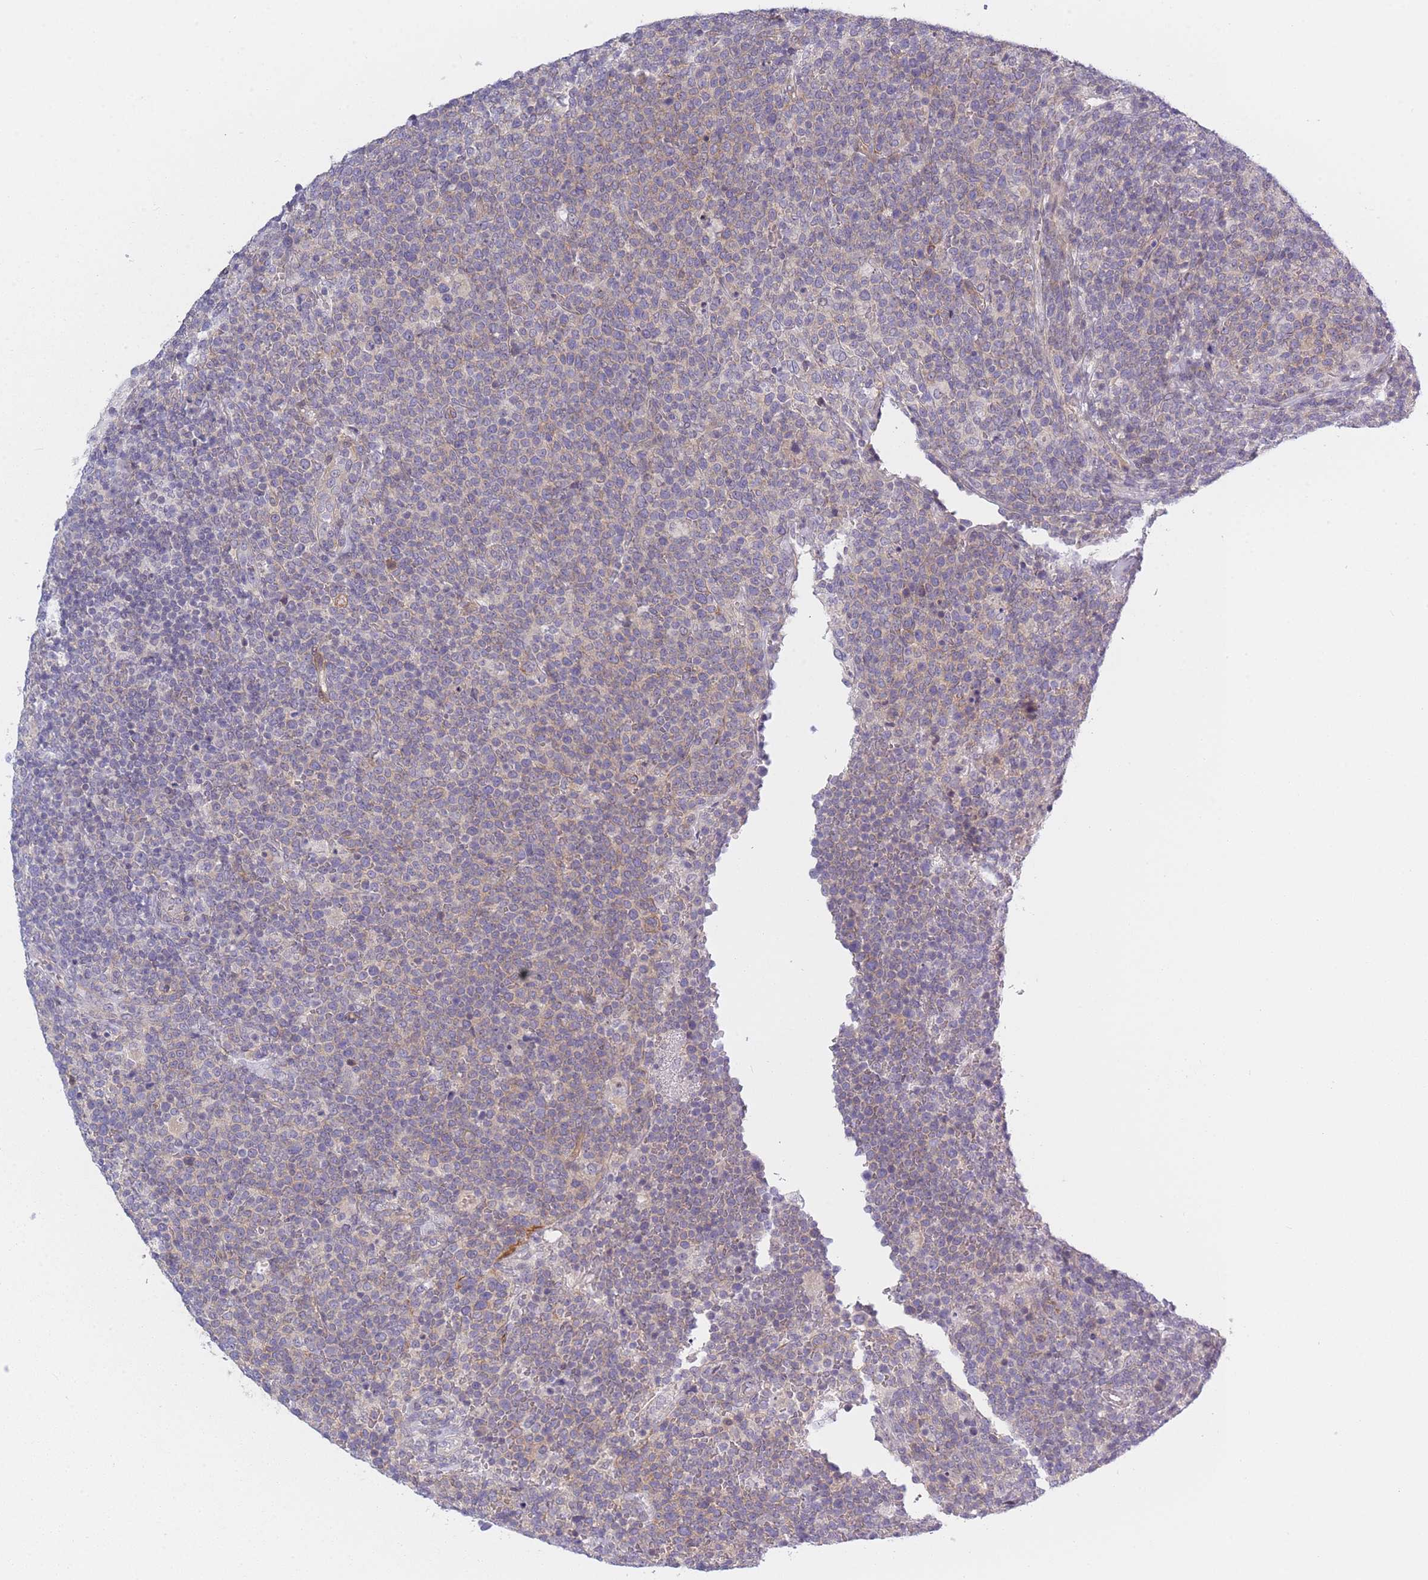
{"staining": {"intensity": "negative", "quantity": "none", "location": "none"}, "tissue": "lymphoma", "cell_type": "Tumor cells", "image_type": "cancer", "snomed": [{"axis": "morphology", "description": "Malignant lymphoma, non-Hodgkin's type, High grade"}, {"axis": "topography", "description": "Lymph node"}], "caption": "DAB (3,3'-diaminobenzidine) immunohistochemical staining of human high-grade malignant lymphoma, non-Hodgkin's type demonstrates no significant expression in tumor cells.", "gene": "SLC7A6", "patient": {"sex": "male", "age": 61}}